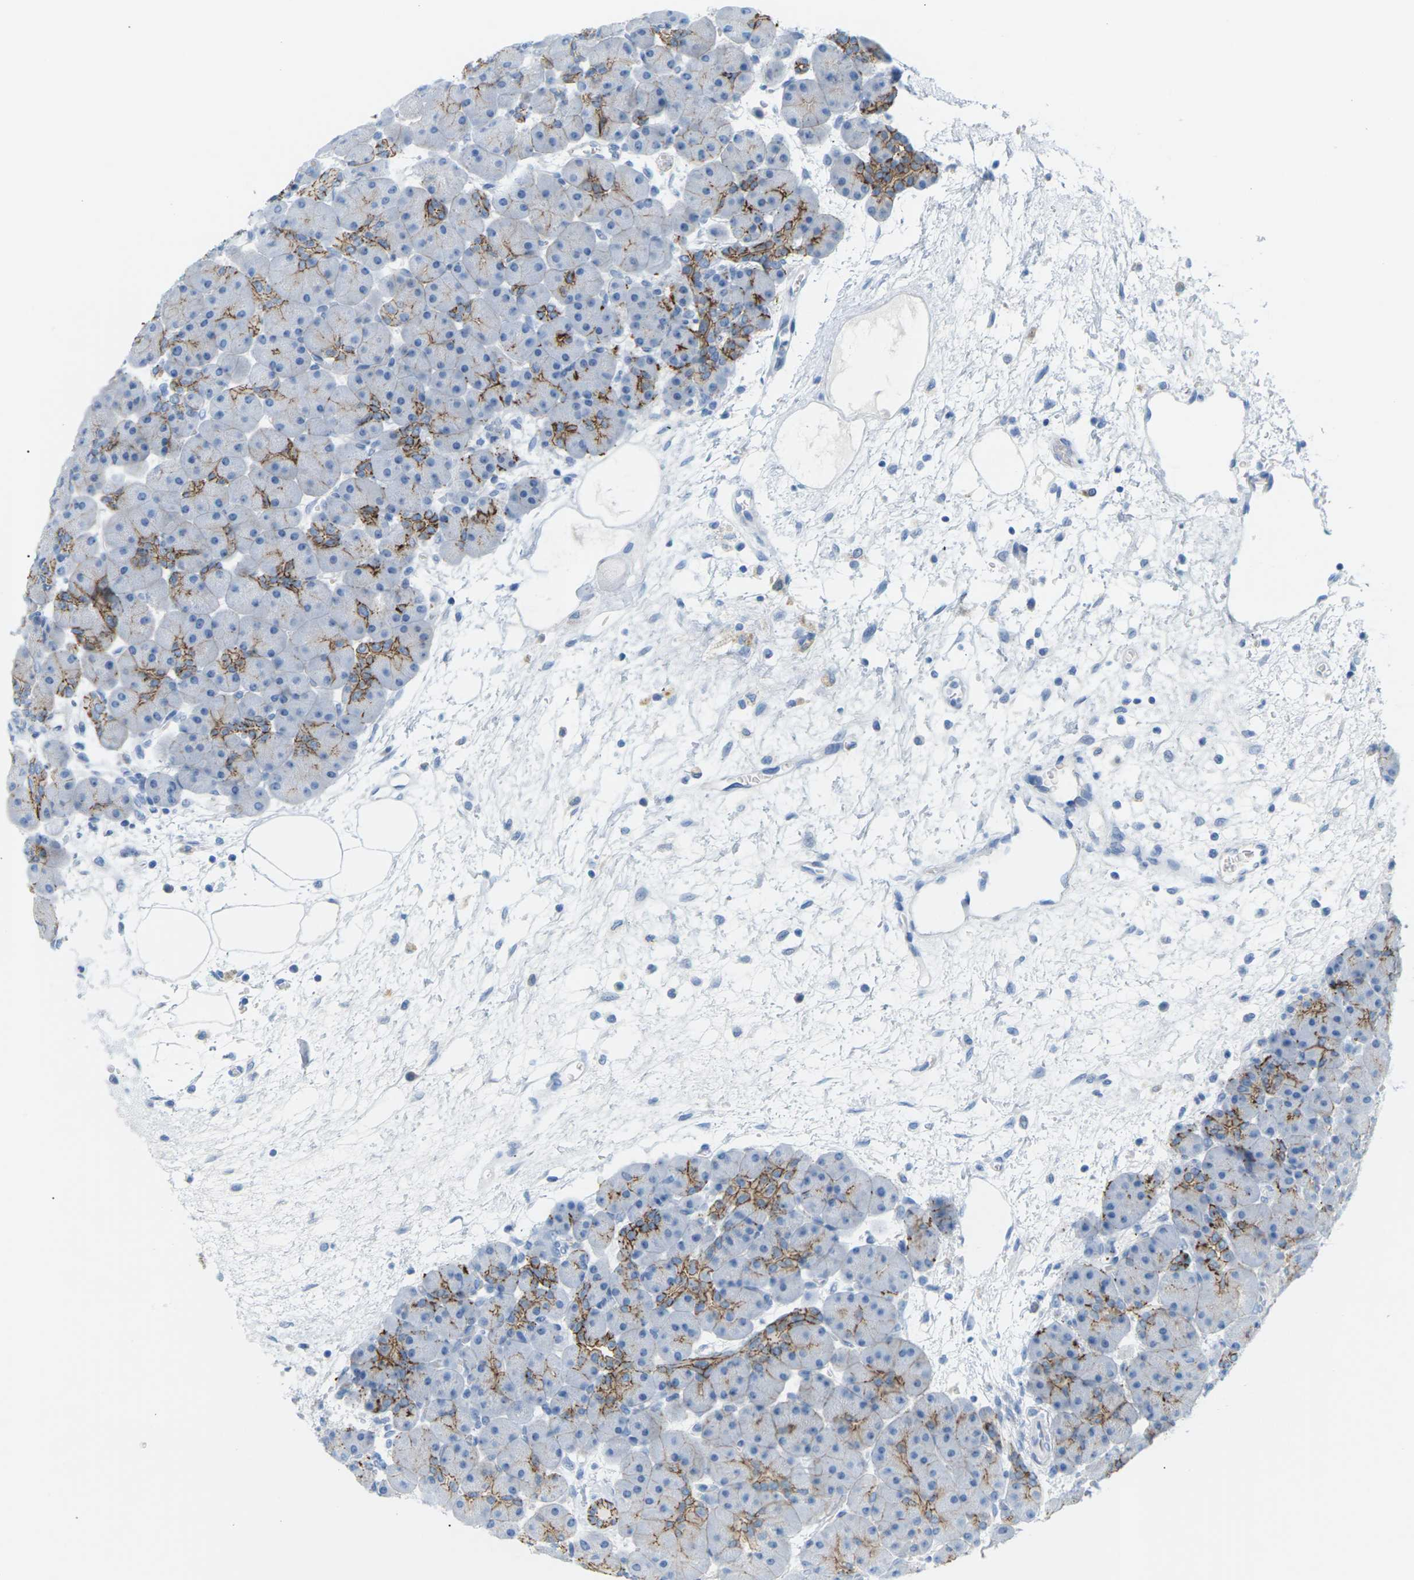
{"staining": {"intensity": "strong", "quantity": ">75%", "location": "cytoplasmic/membranous"}, "tissue": "pancreas", "cell_type": "Exocrine glandular cells", "image_type": "normal", "snomed": [{"axis": "morphology", "description": "Normal tissue, NOS"}, {"axis": "topography", "description": "Pancreas"}], "caption": "Exocrine glandular cells show high levels of strong cytoplasmic/membranous expression in about >75% of cells in unremarkable pancreas. Nuclei are stained in blue.", "gene": "CLDN3", "patient": {"sex": "male", "age": 66}}